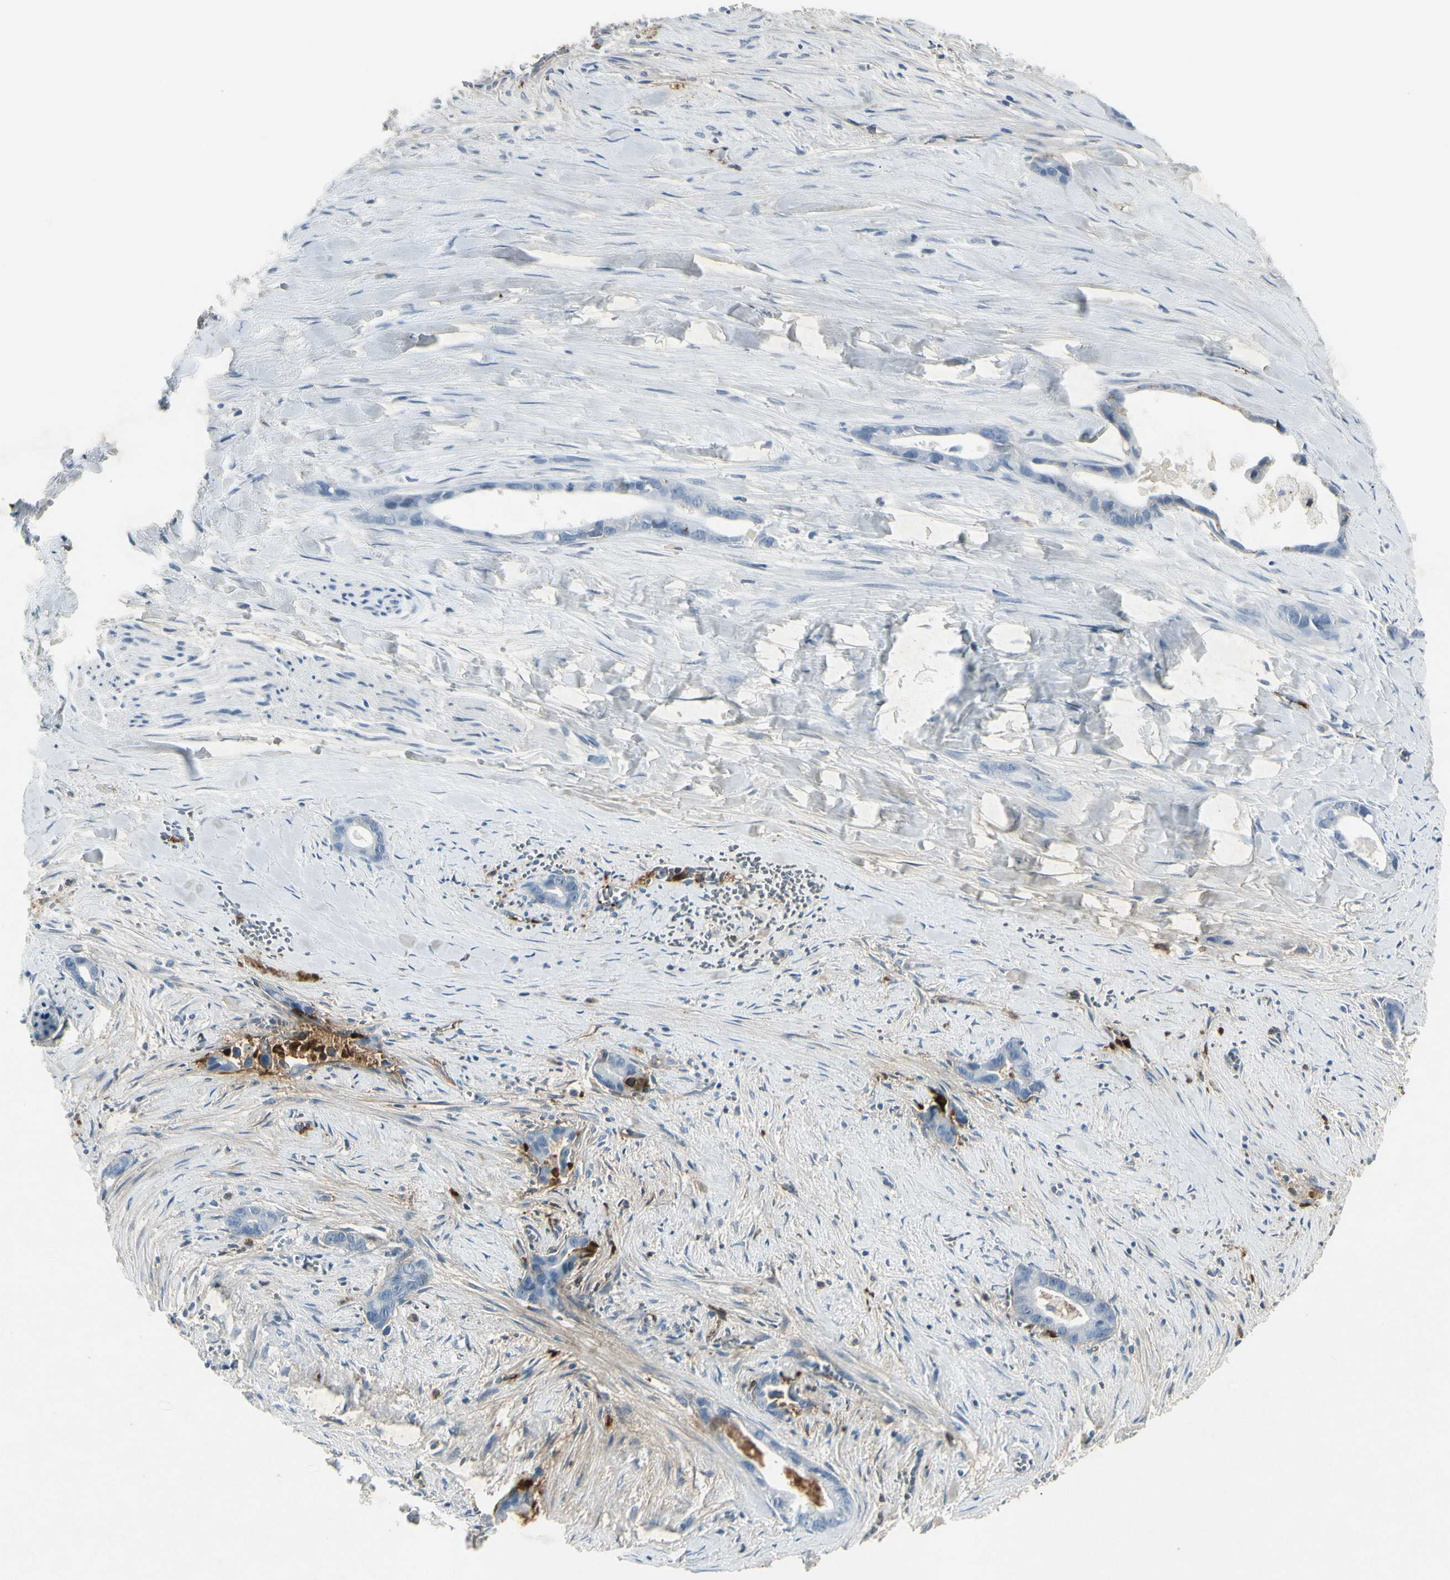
{"staining": {"intensity": "strong", "quantity": "<25%", "location": "cytoplasmic/membranous"}, "tissue": "liver cancer", "cell_type": "Tumor cells", "image_type": "cancer", "snomed": [{"axis": "morphology", "description": "Cholangiocarcinoma"}, {"axis": "topography", "description": "Liver"}], "caption": "Immunohistochemical staining of human liver cancer (cholangiocarcinoma) shows medium levels of strong cytoplasmic/membranous protein expression in approximately <25% of tumor cells.", "gene": "IGHM", "patient": {"sex": "female", "age": 55}}